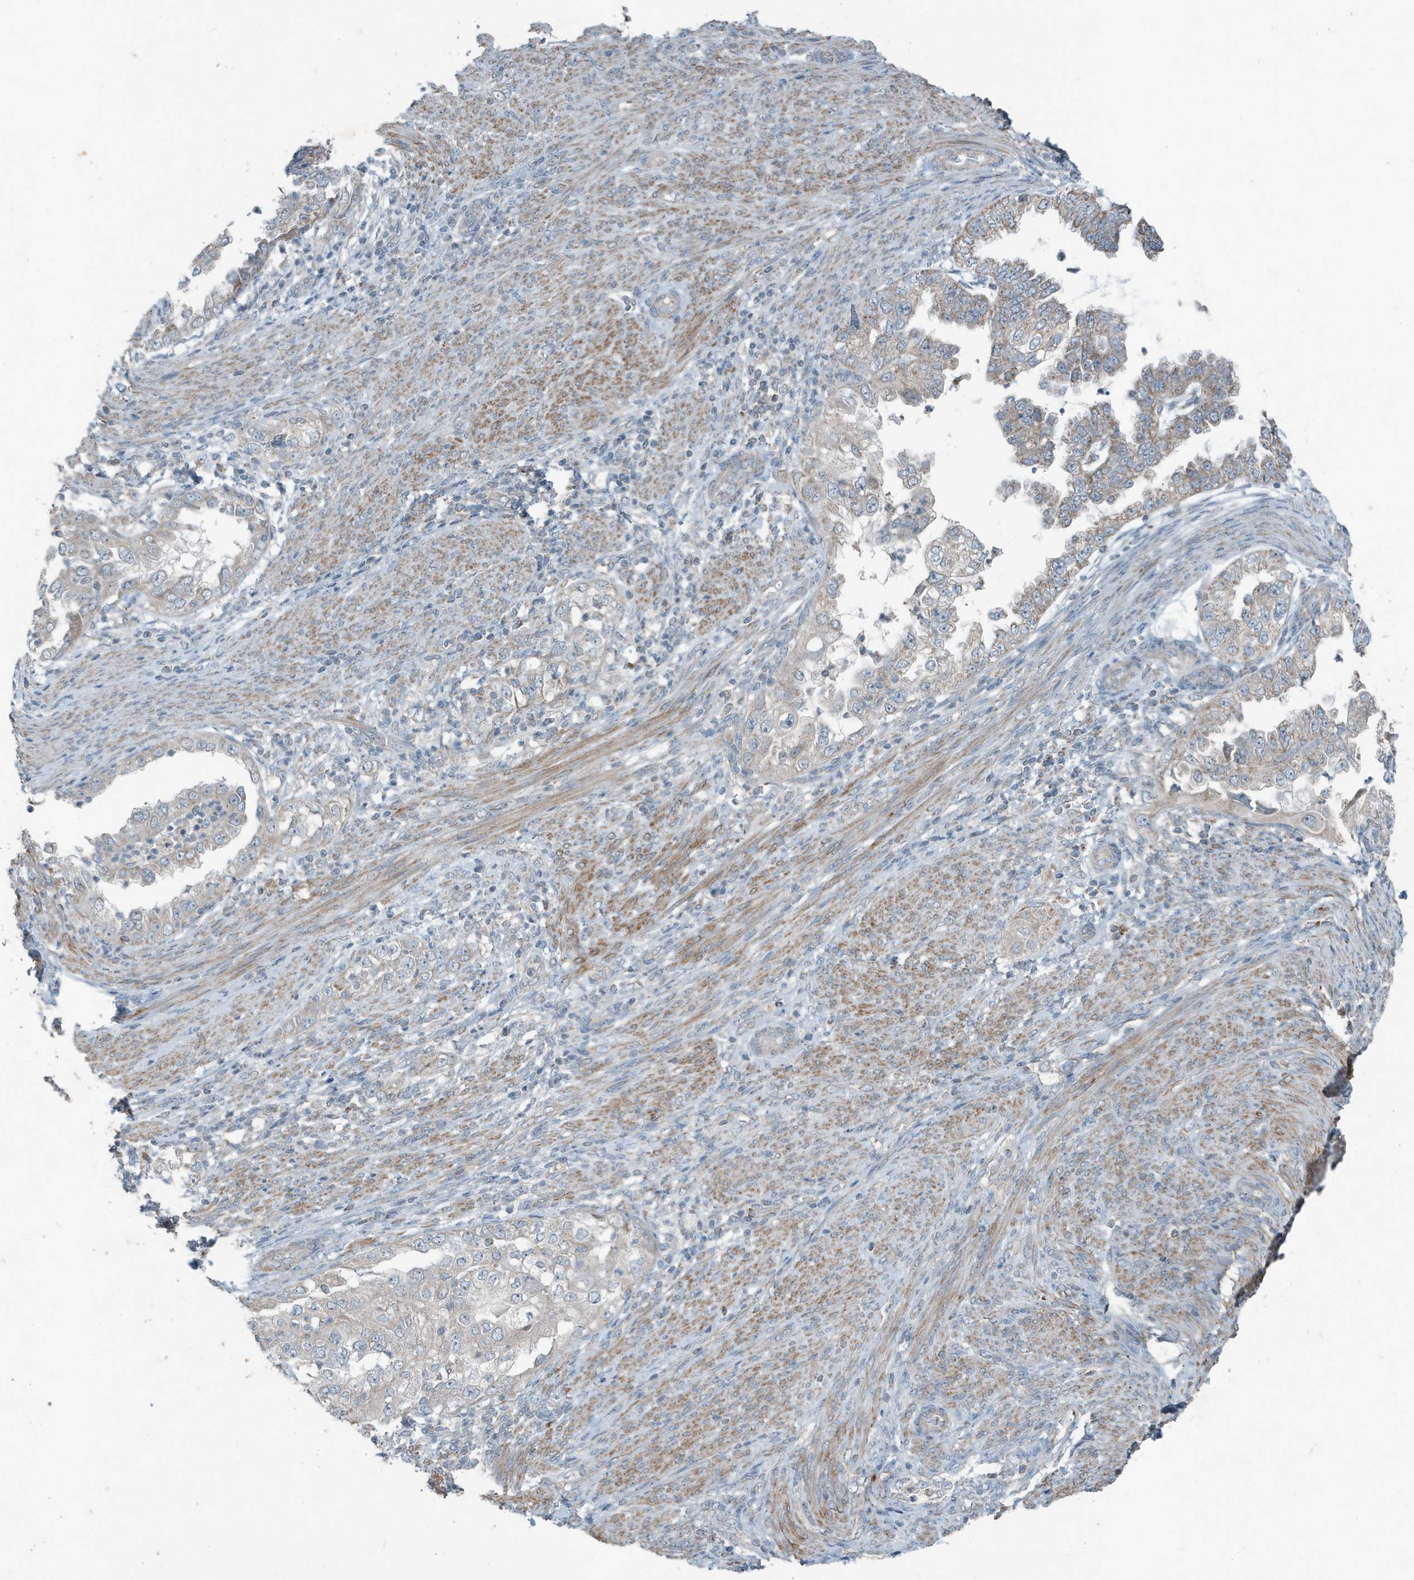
{"staining": {"intensity": "weak", "quantity": "25%-75%", "location": "cytoplasmic/membranous"}, "tissue": "endometrial cancer", "cell_type": "Tumor cells", "image_type": "cancer", "snomed": [{"axis": "morphology", "description": "Adenocarcinoma, NOS"}, {"axis": "topography", "description": "Endometrium"}], "caption": "Adenocarcinoma (endometrial) stained with immunohistochemistry reveals weak cytoplasmic/membranous positivity in approximately 25%-75% of tumor cells. Using DAB (brown) and hematoxylin (blue) stains, captured at high magnification using brightfield microscopy.", "gene": "MT-CYB", "patient": {"sex": "female", "age": 85}}